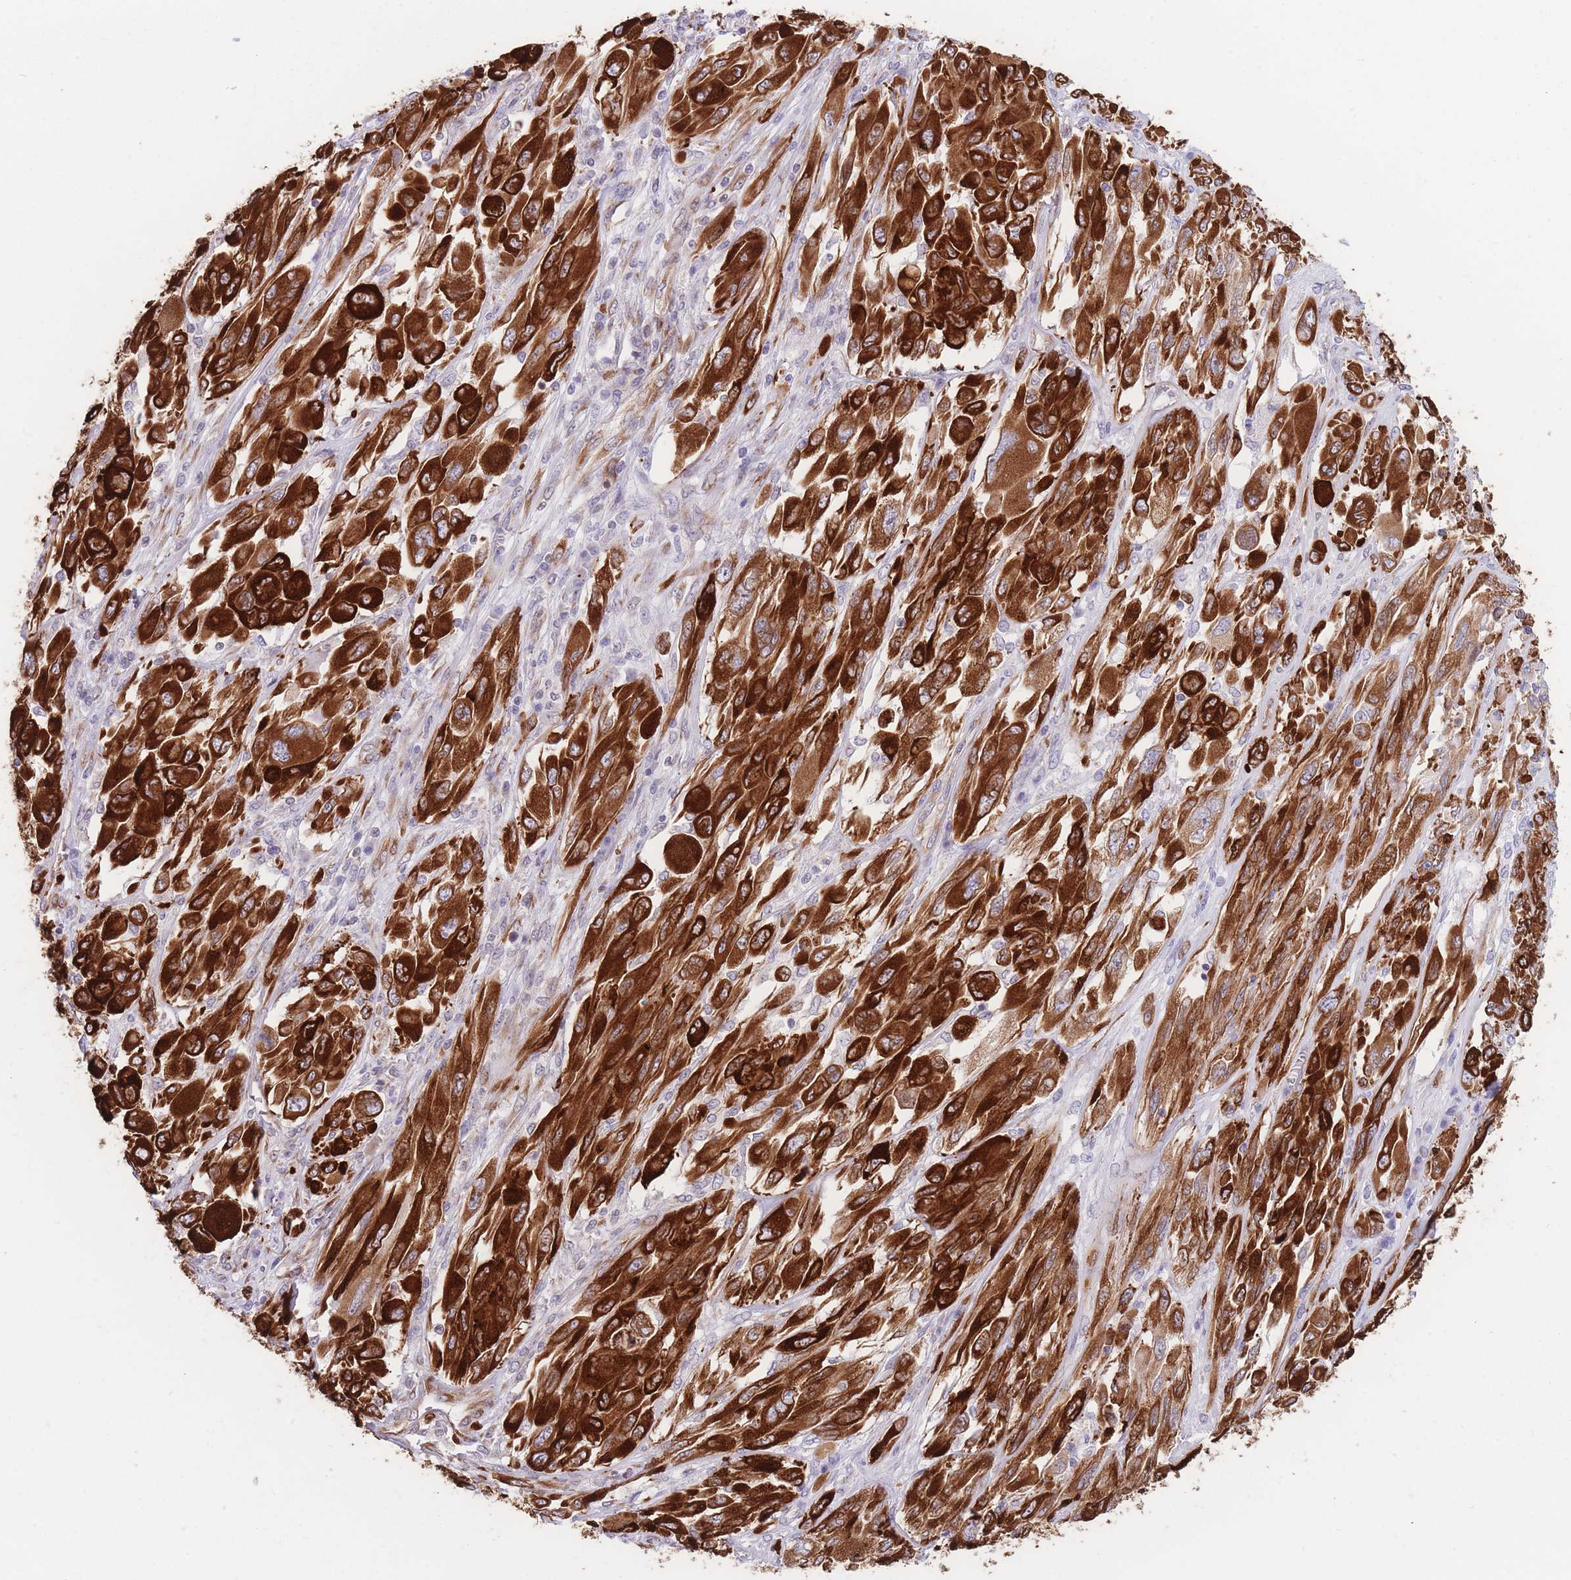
{"staining": {"intensity": "strong", "quantity": ">75%", "location": "cytoplasmic/membranous"}, "tissue": "melanoma", "cell_type": "Tumor cells", "image_type": "cancer", "snomed": [{"axis": "morphology", "description": "Malignant melanoma, NOS"}, {"axis": "topography", "description": "Skin"}], "caption": "Protein staining reveals strong cytoplasmic/membranous expression in approximately >75% of tumor cells in melanoma.", "gene": "AK9", "patient": {"sex": "female", "age": 91}}